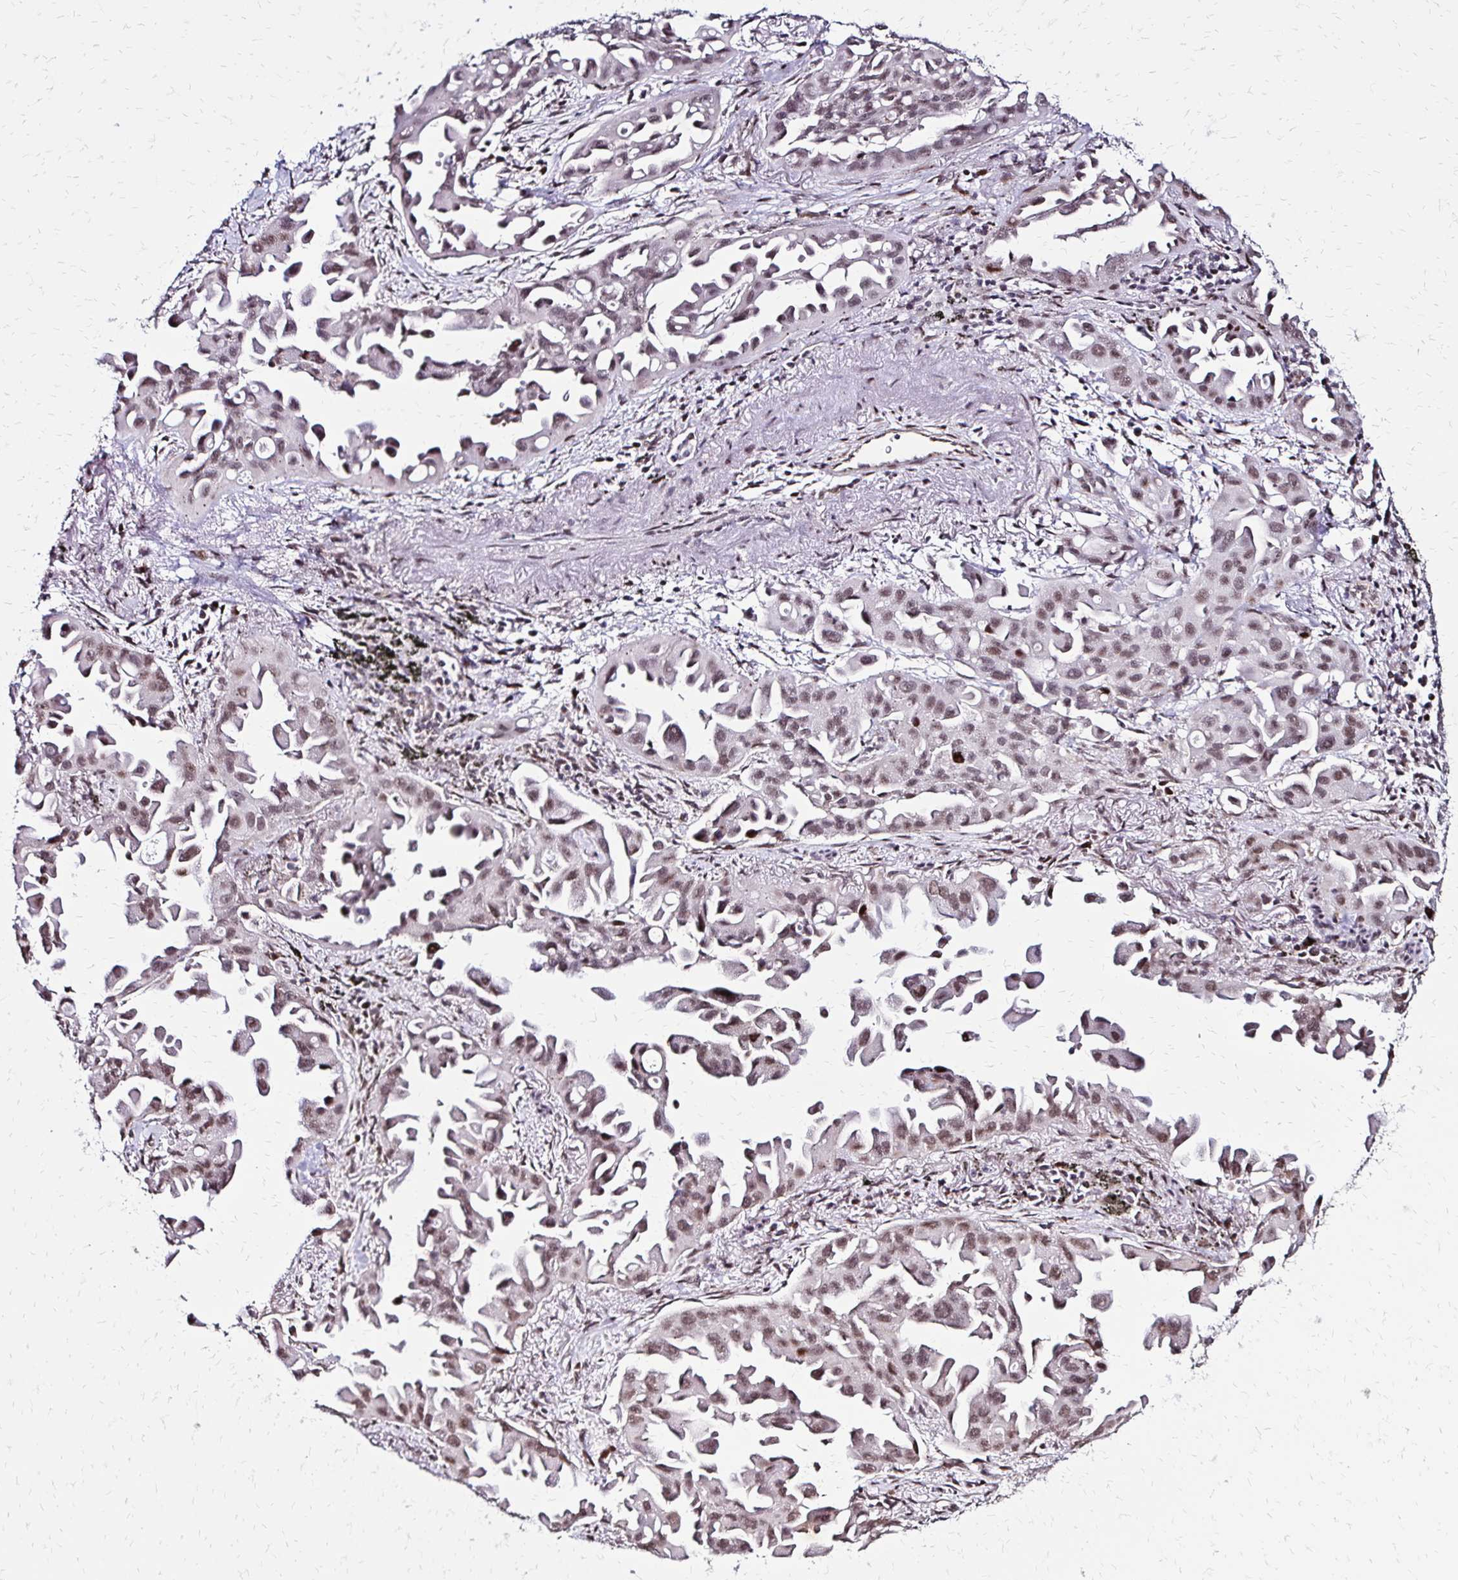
{"staining": {"intensity": "weak", "quantity": ">75%", "location": "nuclear"}, "tissue": "lung cancer", "cell_type": "Tumor cells", "image_type": "cancer", "snomed": [{"axis": "morphology", "description": "Adenocarcinoma, NOS"}, {"axis": "topography", "description": "Lung"}], "caption": "A brown stain labels weak nuclear positivity of a protein in human lung adenocarcinoma tumor cells.", "gene": "TOB1", "patient": {"sex": "male", "age": 68}}